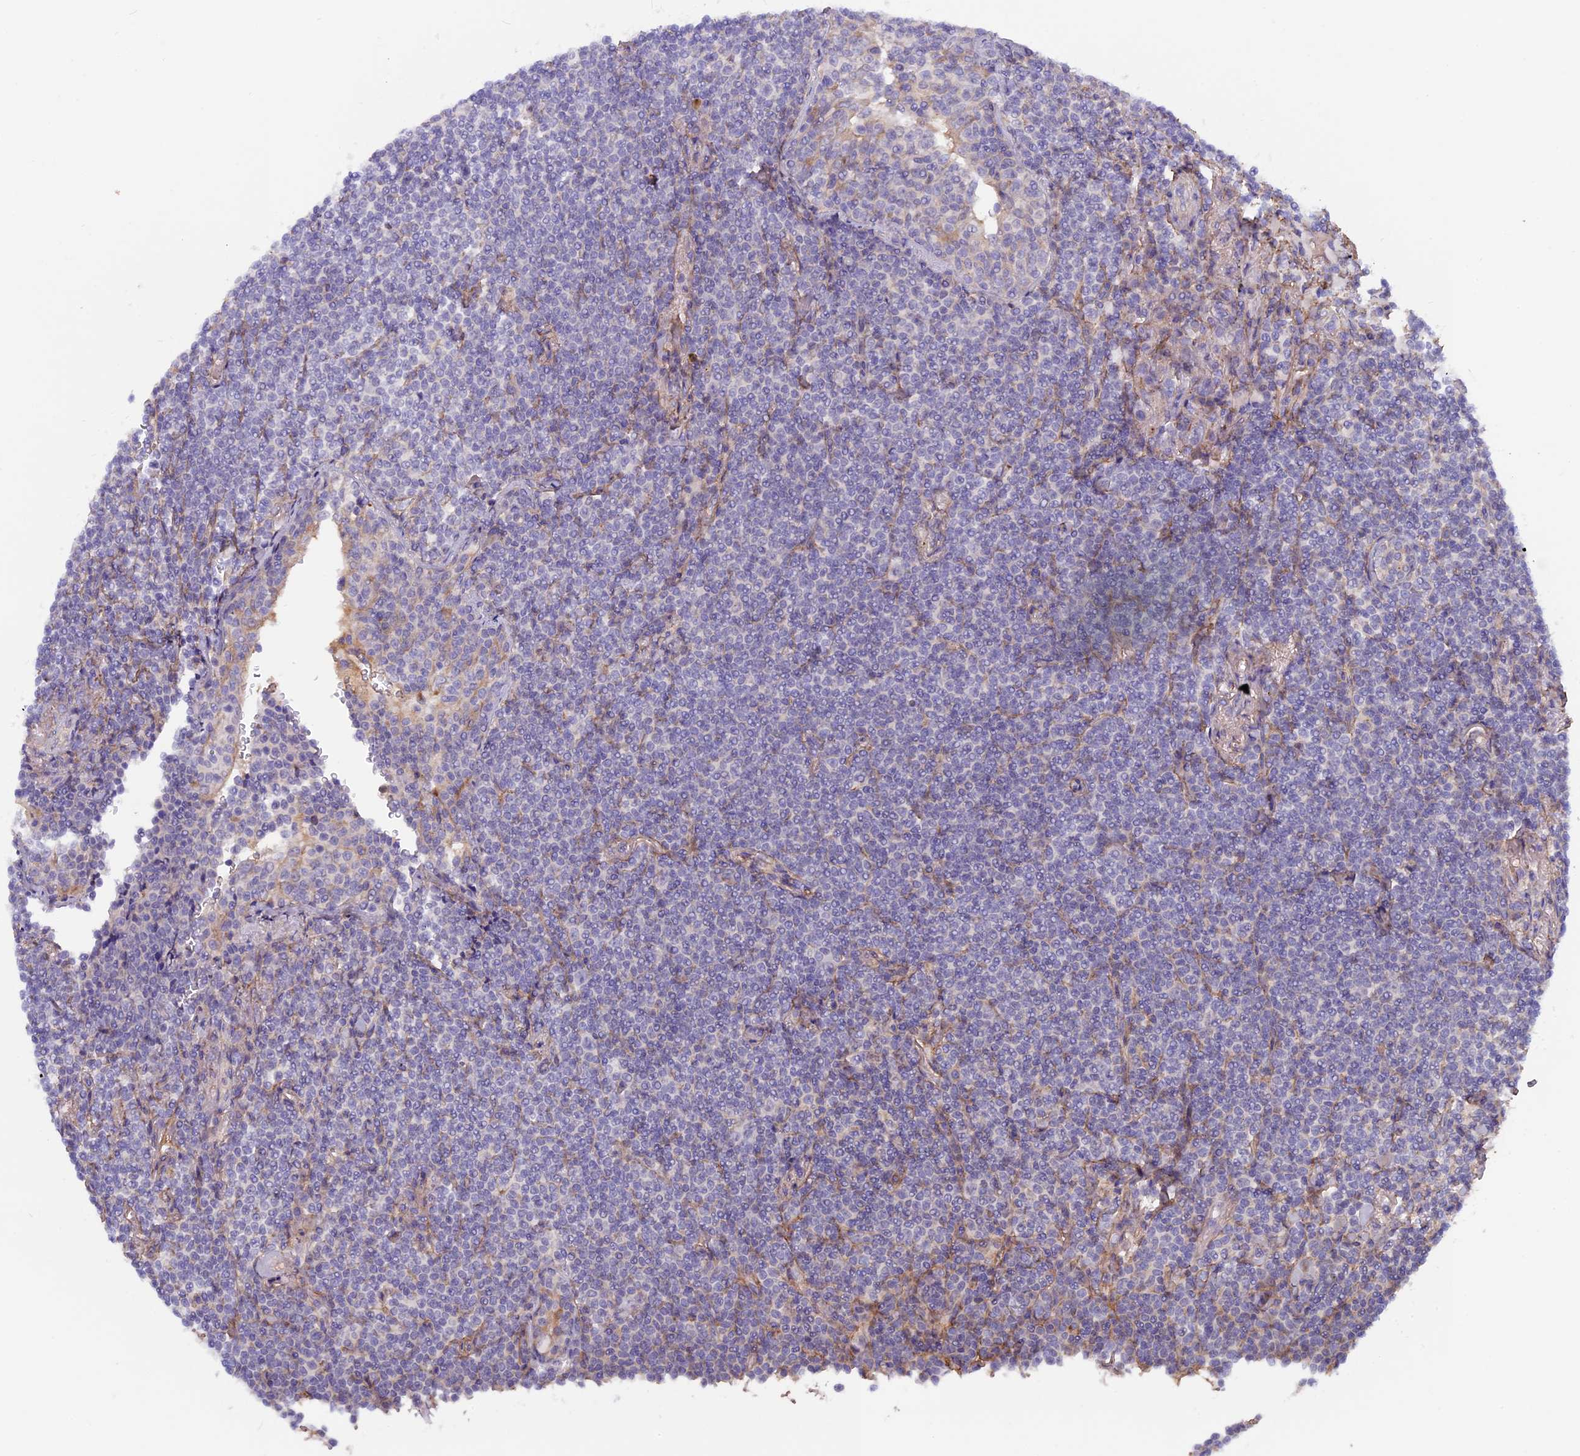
{"staining": {"intensity": "negative", "quantity": "none", "location": "none"}, "tissue": "lymphoma", "cell_type": "Tumor cells", "image_type": "cancer", "snomed": [{"axis": "morphology", "description": "Malignant lymphoma, non-Hodgkin's type, Low grade"}, {"axis": "topography", "description": "Lung"}], "caption": "Immunohistochemical staining of lymphoma reveals no significant staining in tumor cells.", "gene": "COL4A3", "patient": {"sex": "female", "age": 71}}